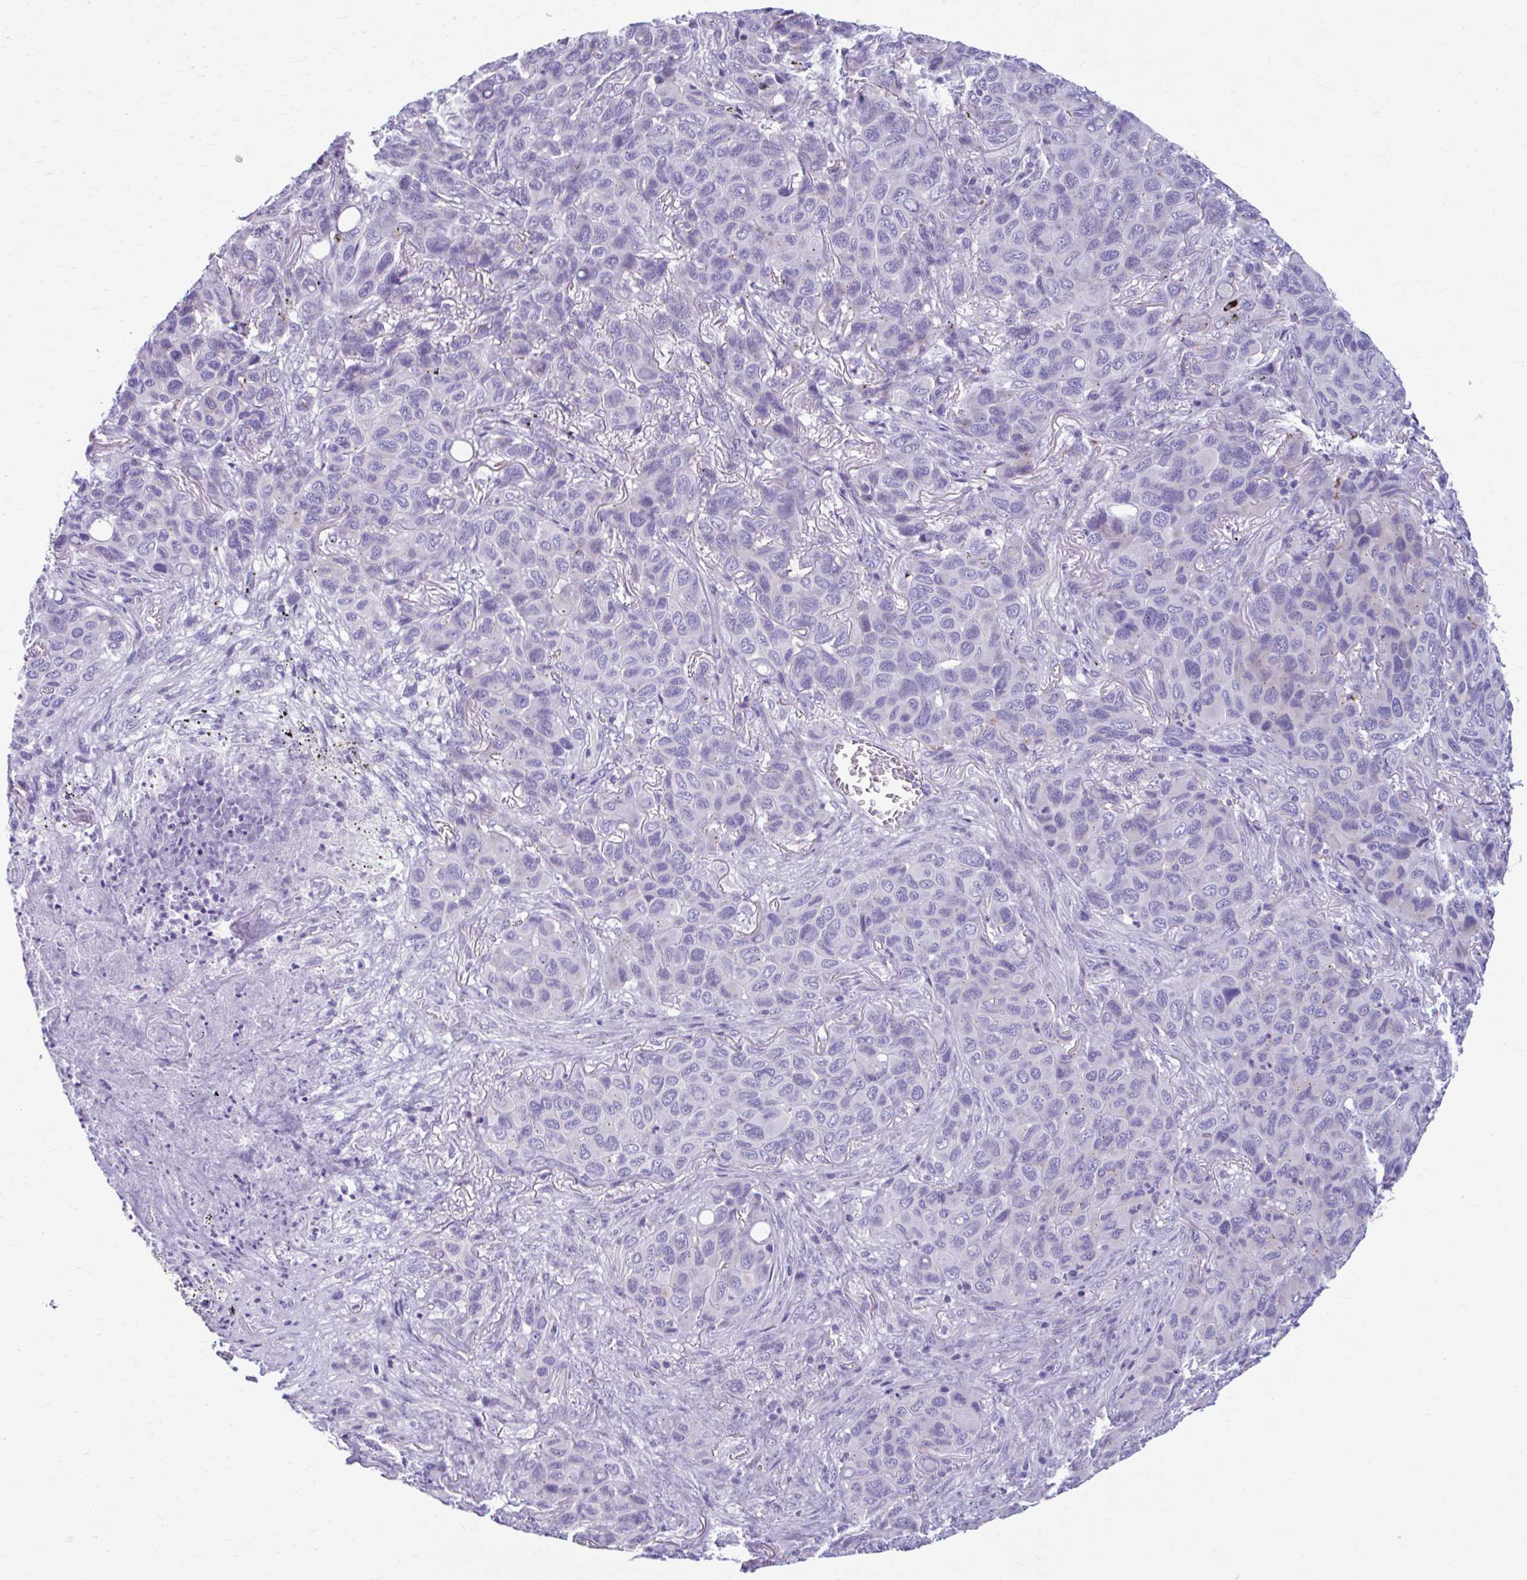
{"staining": {"intensity": "negative", "quantity": "none", "location": "none"}, "tissue": "melanoma", "cell_type": "Tumor cells", "image_type": "cancer", "snomed": [{"axis": "morphology", "description": "Malignant melanoma, Metastatic site"}, {"axis": "topography", "description": "Lung"}], "caption": "The histopathology image demonstrates no staining of tumor cells in melanoma. (DAB (3,3'-diaminobenzidine) IHC with hematoxylin counter stain).", "gene": "C12orf71", "patient": {"sex": "male", "age": 48}}